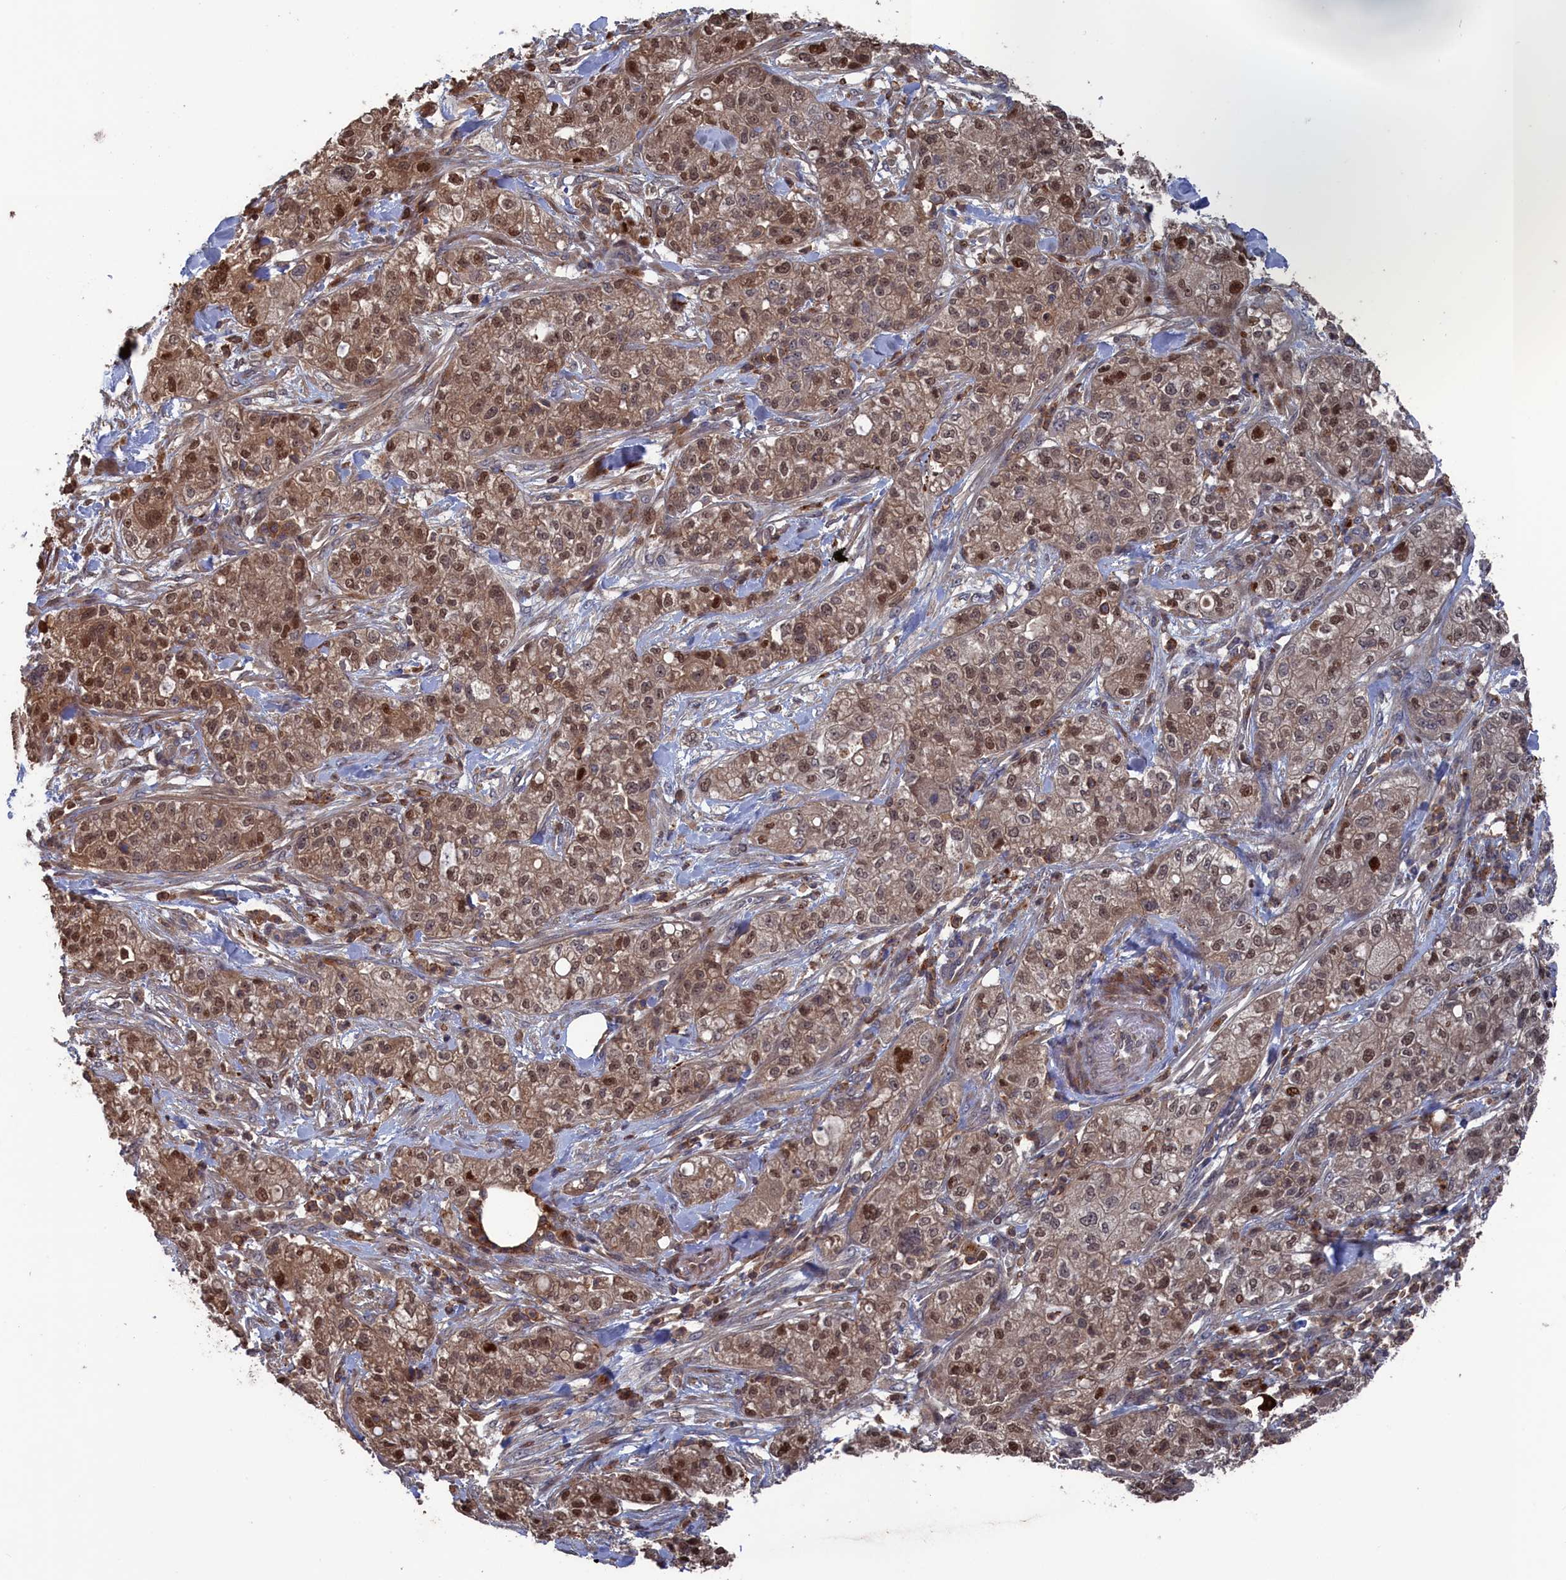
{"staining": {"intensity": "moderate", "quantity": ">75%", "location": "cytoplasmic/membranous,nuclear"}, "tissue": "pancreatic cancer", "cell_type": "Tumor cells", "image_type": "cancer", "snomed": [{"axis": "morphology", "description": "Adenocarcinoma, NOS"}, {"axis": "topography", "description": "Pancreas"}], "caption": "Adenocarcinoma (pancreatic) tissue displays moderate cytoplasmic/membranous and nuclear staining in about >75% of tumor cells (DAB IHC with brightfield microscopy, high magnification).", "gene": "PLA2G15", "patient": {"sex": "female", "age": 78}}